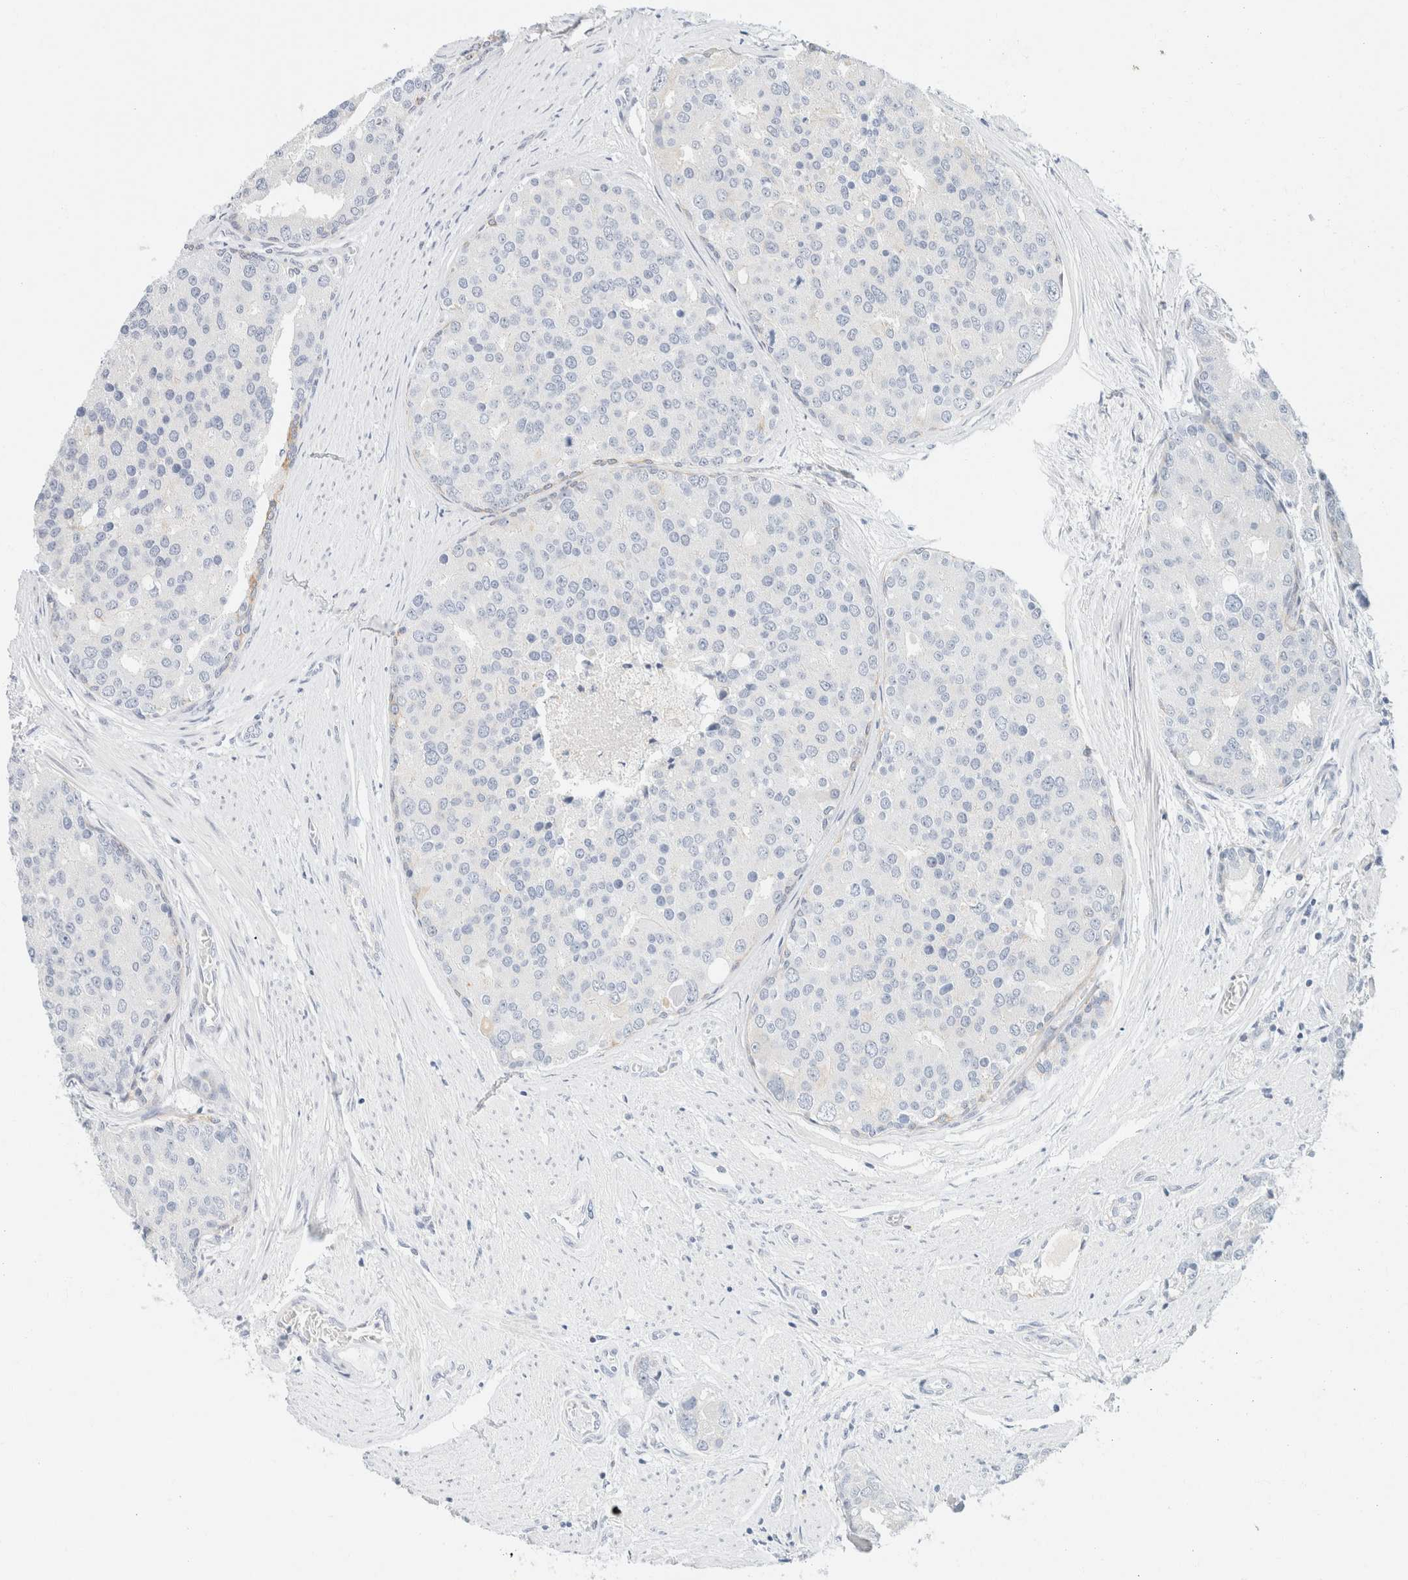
{"staining": {"intensity": "negative", "quantity": "none", "location": "none"}, "tissue": "prostate cancer", "cell_type": "Tumor cells", "image_type": "cancer", "snomed": [{"axis": "morphology", "description": "Adenocarcinoma, High grade"}, {"axis": "topography", "description": "Prostate"}], "caption": "IHC image of neoplastic tissue: prostate cancer (adenocarcinoma (high-grade)) stained with DAB (3,3'-diaminobenzidine) reveals no significant protein staining in tumor cells.", "gene": "KRT20", "patient": {"sex": "male", "age": 50}}